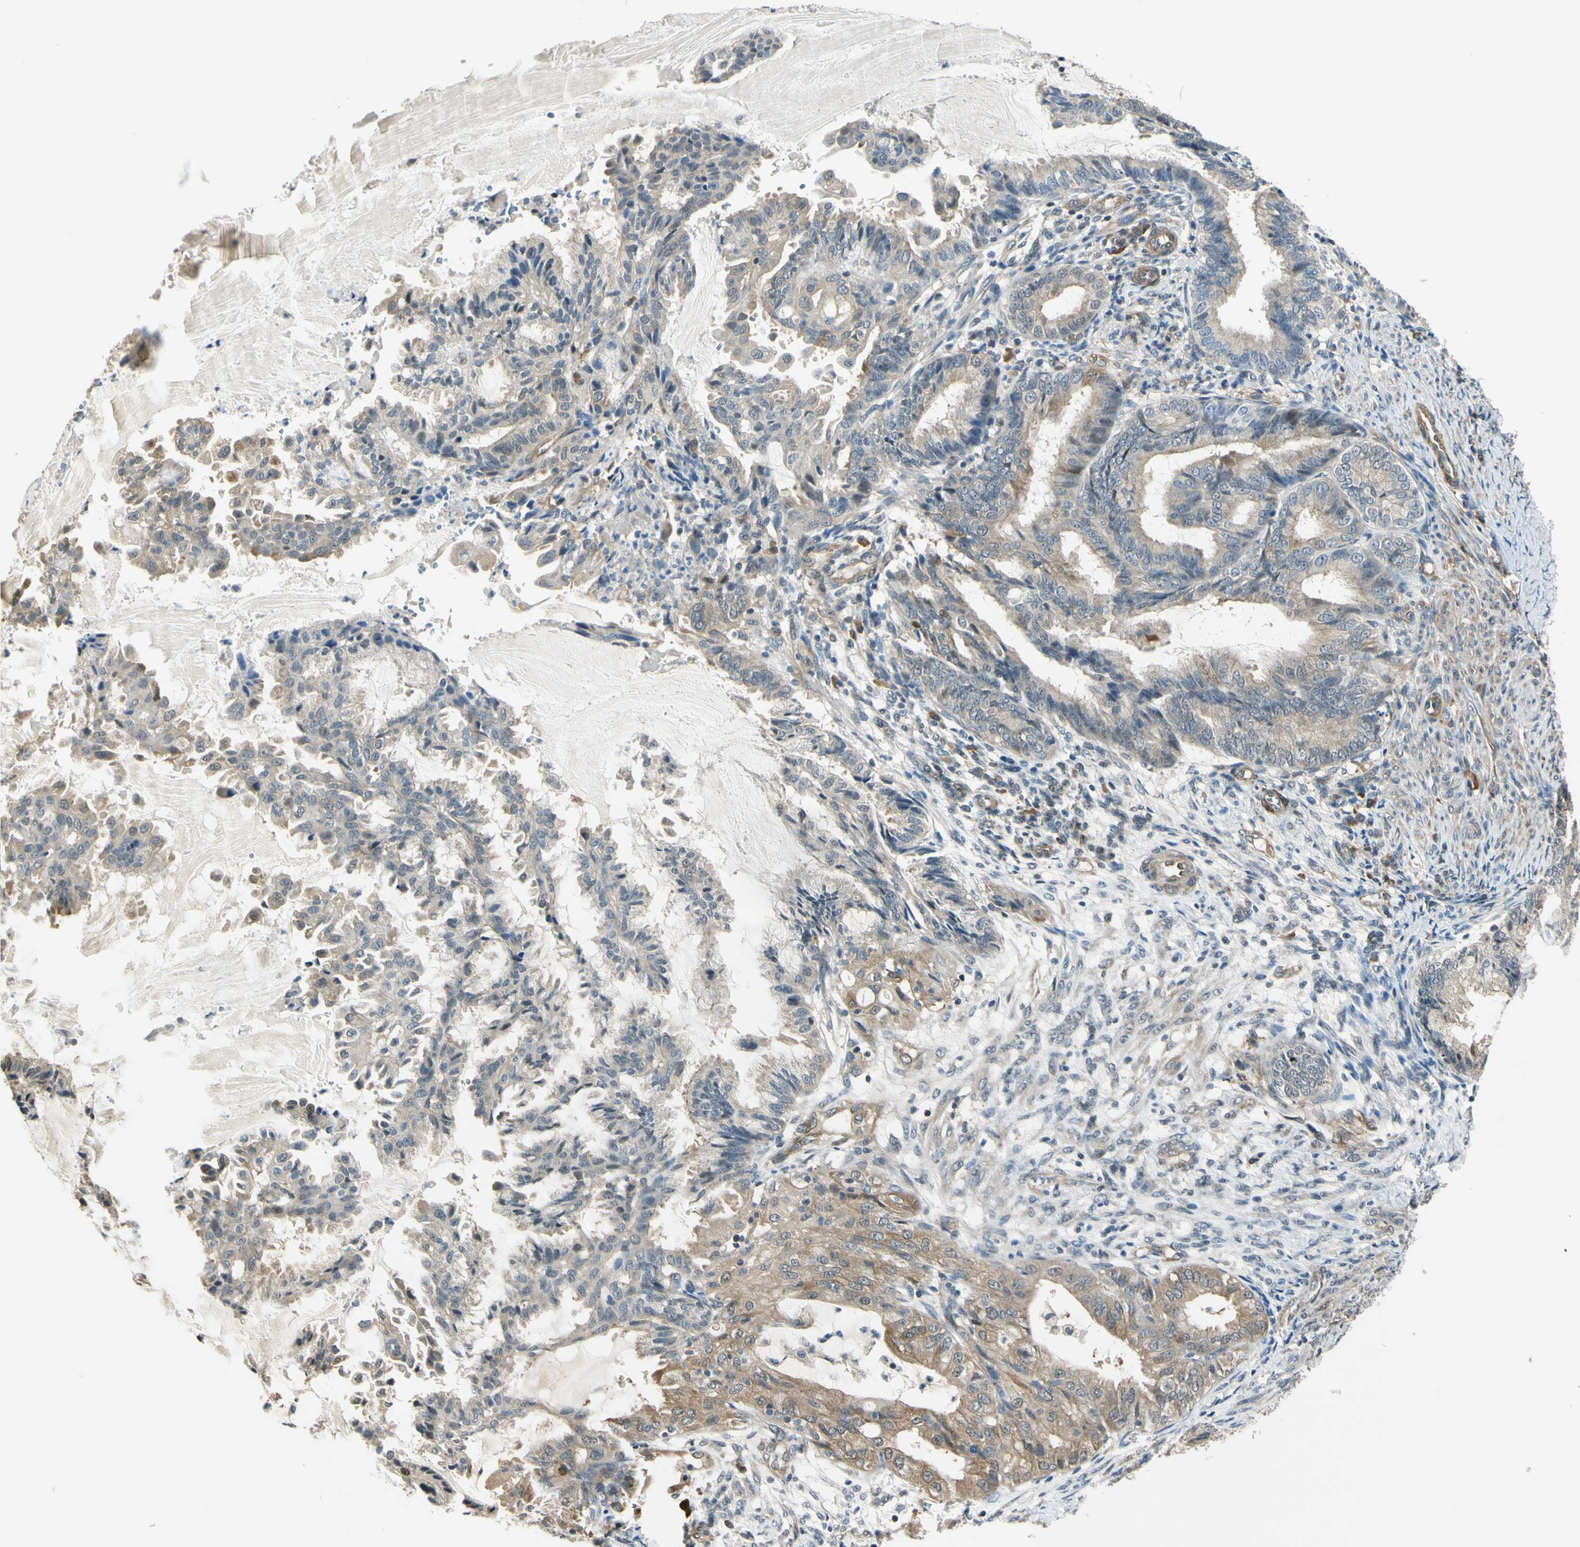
{"staining": {"intensity": "weak", "quantity": ">75%", "location": "cytoplasmic/membranous"}, "tissue": "endometrial cancer", "cell_type": "Tumor cells", "image_type": "cancer", "snomed": [{"axis": "morphology", "description": "Adenocarcinoma, NOS"}, {"axis": "topography", "description": "Endometrium"}], "caption": "Immunohistochemical staining of human endometrial cancer (adenocarcinoma) shows low levels of weak cytoplasmic/membranous protein staining in about >75% of tumor cells.", "gene": "RASGRF1", "patient": {"sex": "female", "age": 86}}